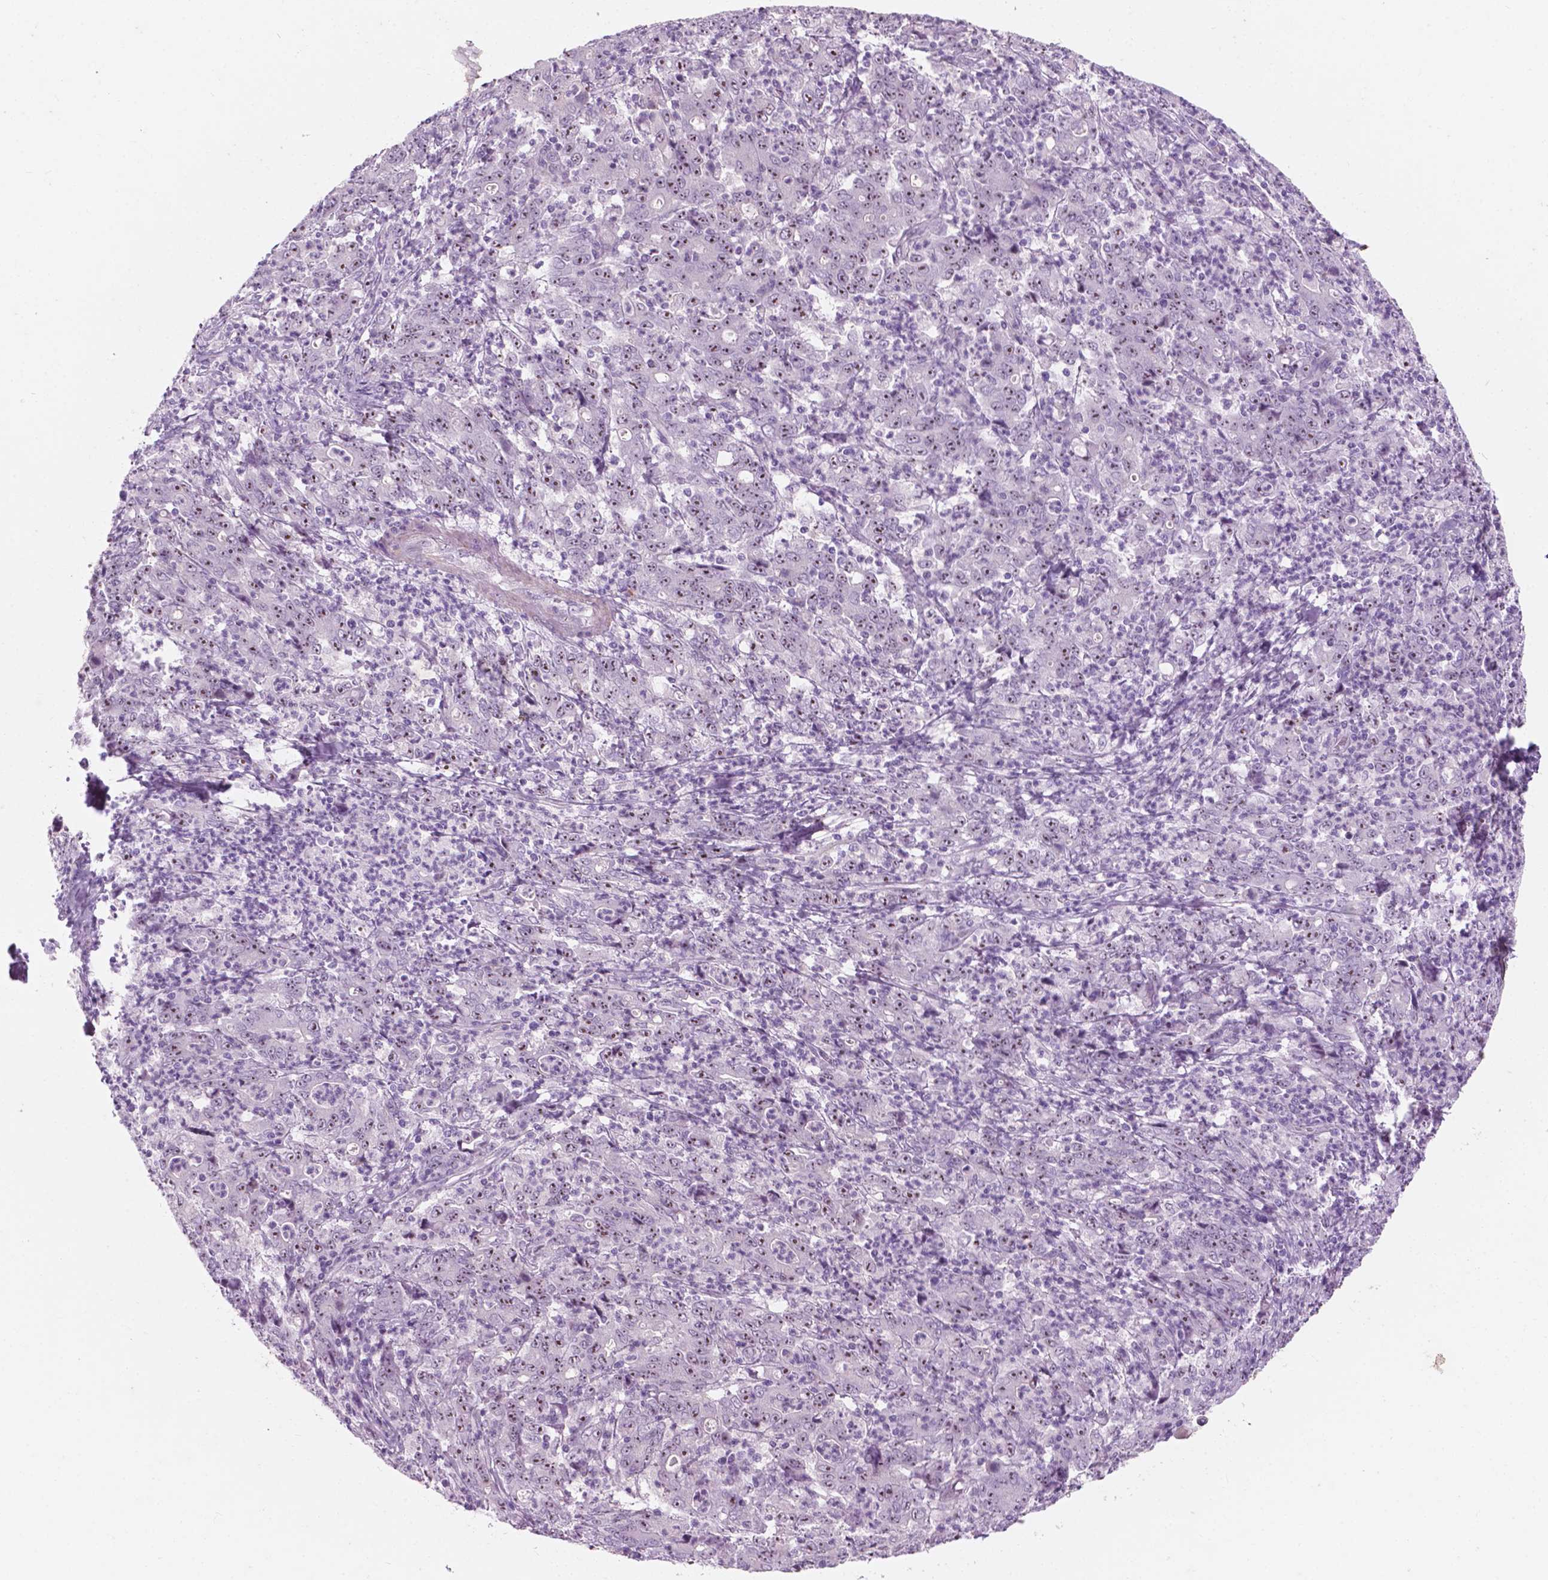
{"staining": {"intensity": "moderate", "quantity": ">75%", "location": "nuclear"}, "tissue": "stomach cancer", "cell_type": "Tumor cells", "image_type": "cancer", "snomed": [{"axis": "morphology", "description": "Adenocarcinoma, NOS"}, {"axis": "topography", "description": "Stomach, lower"}], "caption": "Protein expression analysis of human adenocarcinoma (stomach) reveals moderate nuclear staining in about >75% of tumor cells.", "gene": "ZNF853", "patient": {"sex": "female", "age": 71}}